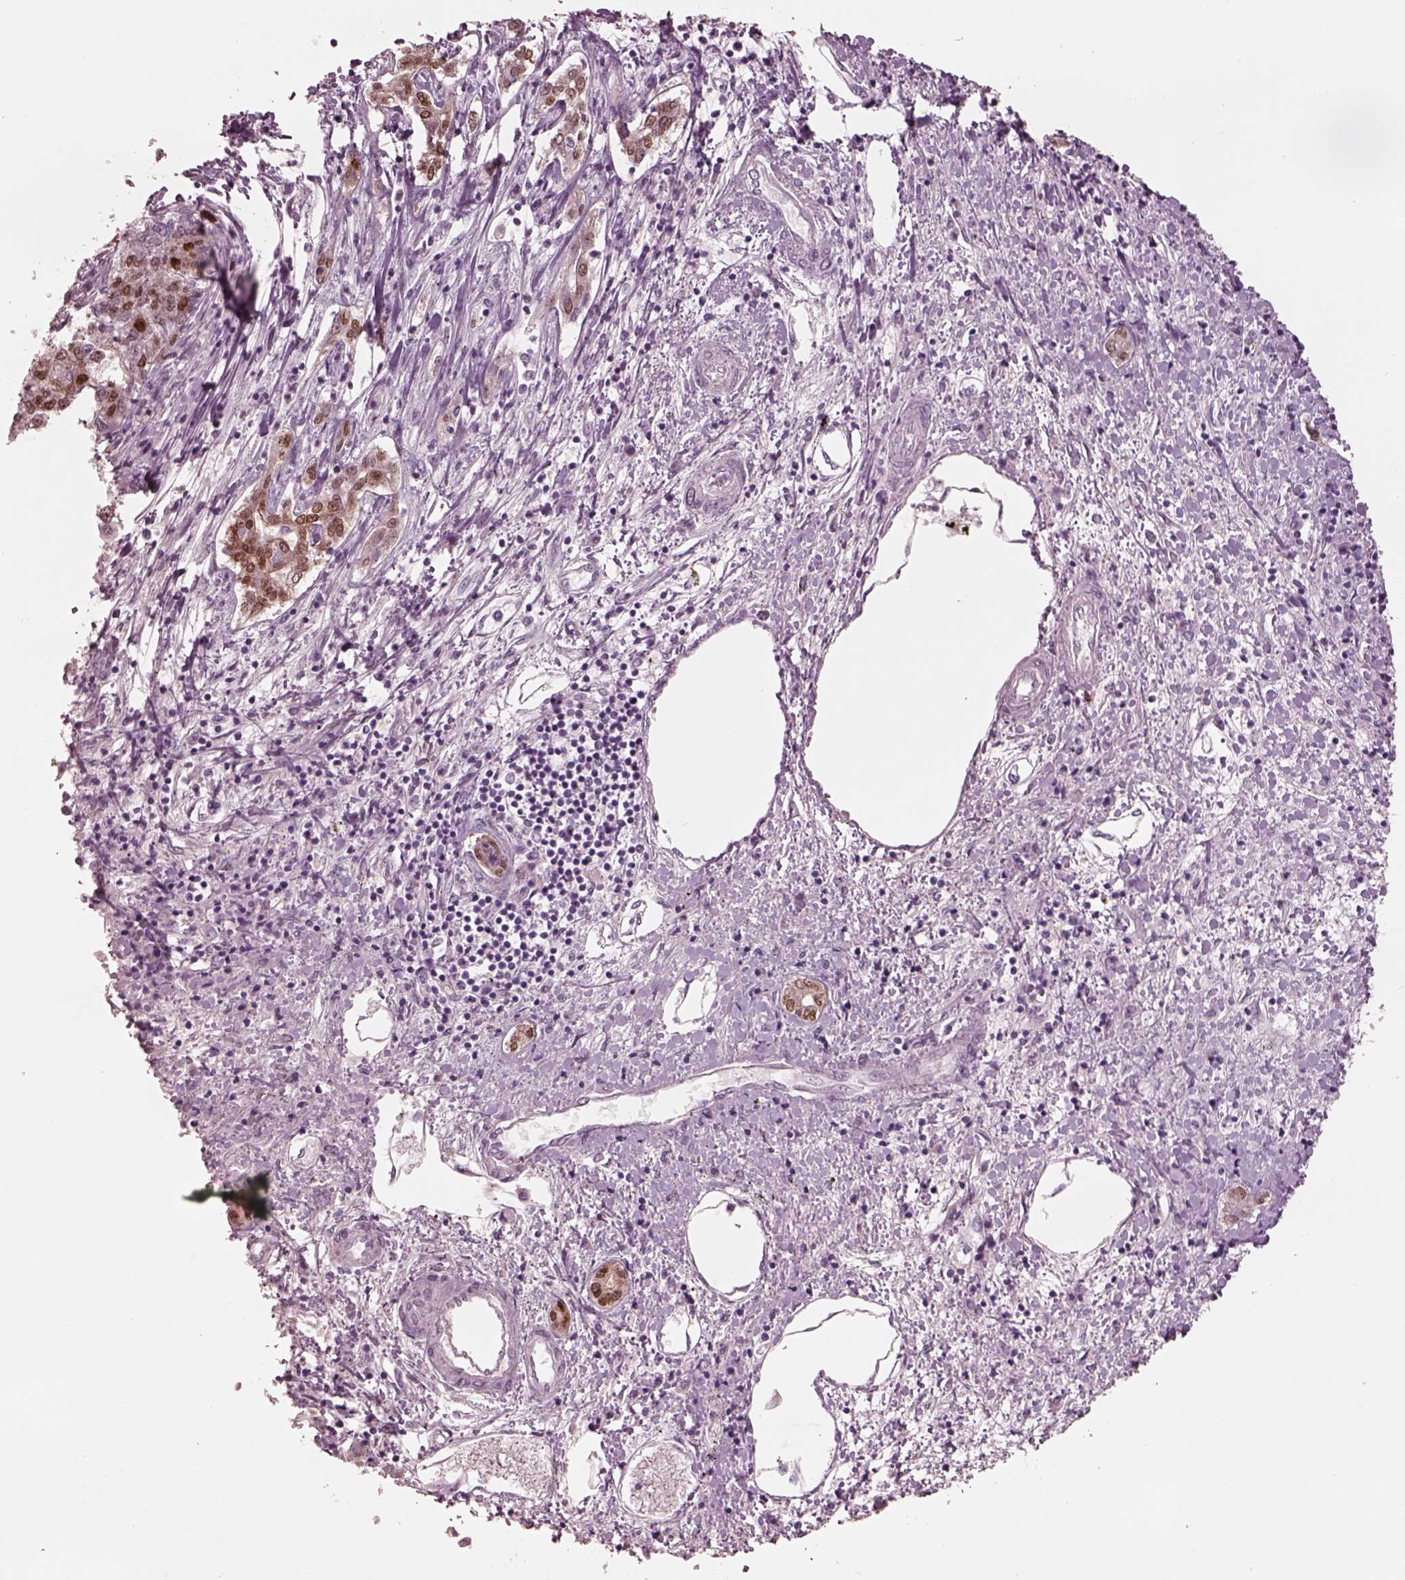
{"staining": {"intensity": "strong", "quantity": "25%-75%", "location": "nuclear"}, "tissue": "liver cancer", "cell_type": "Tumor cells", "image_type": "cancer", "snomed": [{"axis": "morphology", "description": "Carcinoma, Hepatocellular, NOS"}, {"axis": "topography", "description": "Liver"}], "caption": "Liver cancer (hepatocellular carcinoma) was stained to show a protein in brown. There is high levels of strong nuclear positivity in about 25%-75% of tumor cells.", "gene": "SOX9", "patient": {"sex": "male", "age": 56}}